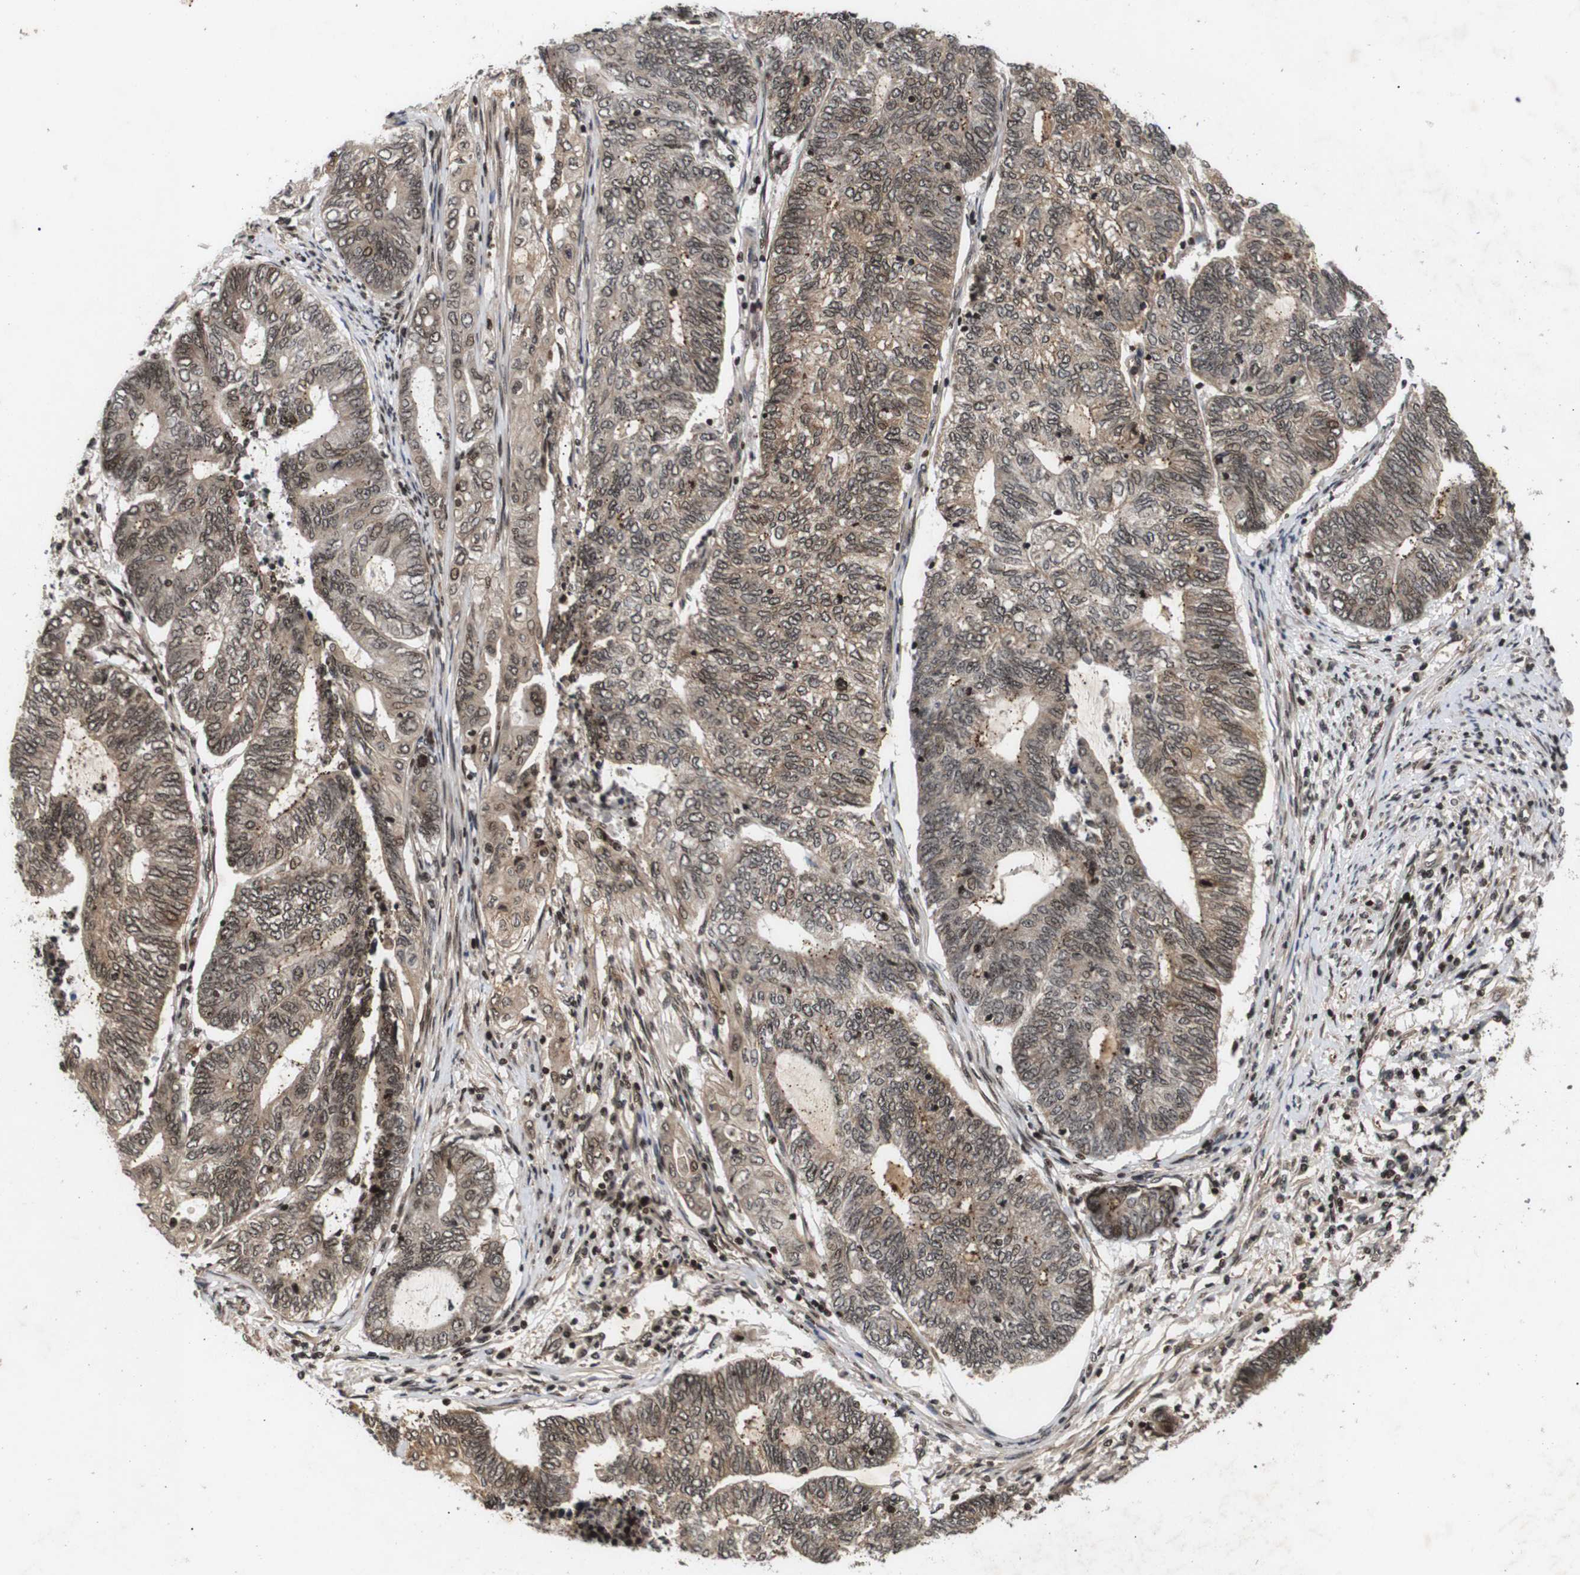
{"staining": {"intensity": "weak", "quantity": ">75%", "location": "cytoplasmic/membranous,nuclear"}, "tissue": "endometrial cancer", "cell_type": "Tumor cells", "image_type": "cancer", "snomed": [{"axis": "morphology", "description": "Adenocarcinoma, NOS"}, {"axis": "topography", "description": "Uterus"}, {"axis": "topography", "description": "Endometrium"}], "caption": "The histopathology image reveals immunohistochemical staining of adenocarcinoma (endometrial). There is weak cytoplasmic/membranous and nuclear staining is identified in about >75% of tumor cells.", "gene": "KIF23", "patient": {"sex": "female", "age": 70}}